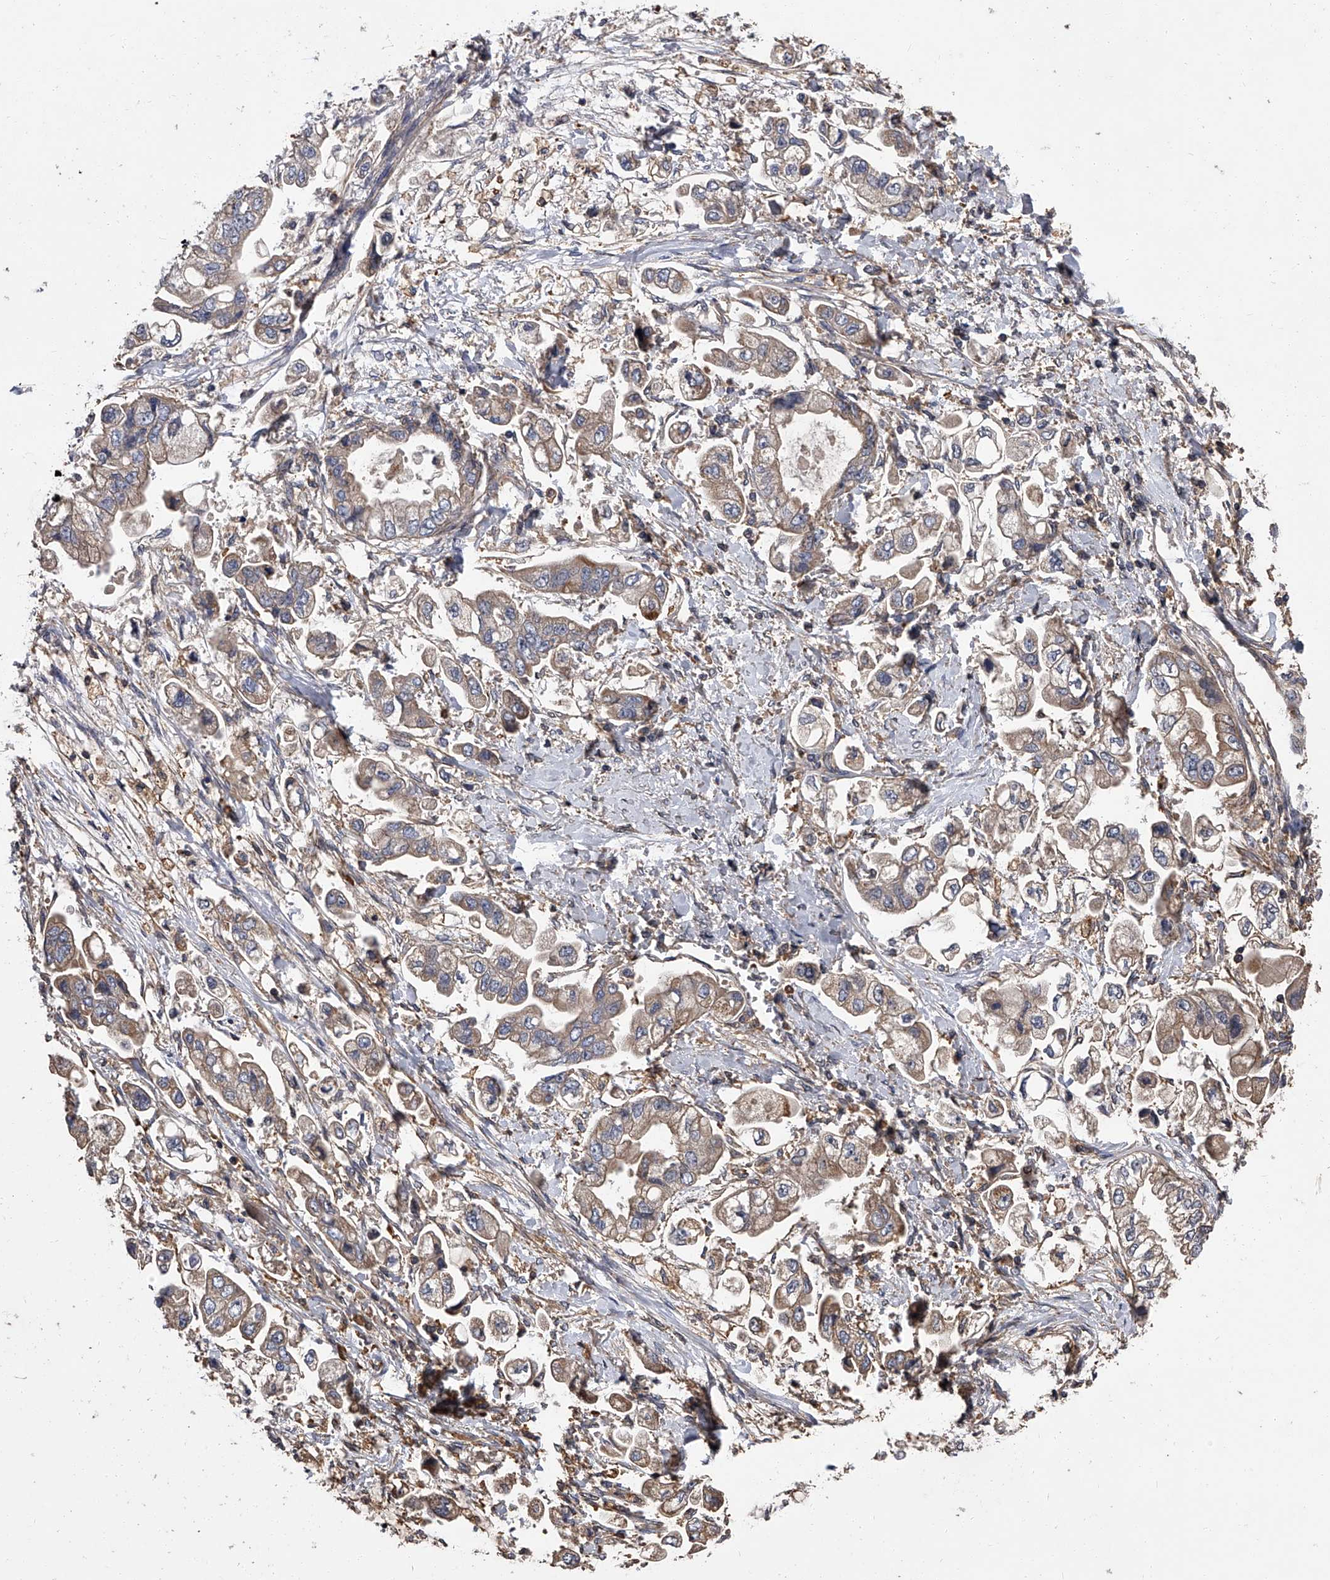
{"staining": {"intensity": "weak", "quantity": "25%-75%", "location": "cytoplasmic/membranous"}, "tissue": "stomach cancer", "cell_type": "Tumor cells", "image_type": "cancer", "snomed": [{"axis": "morphology", "description": "Adenocarcinoma, NOS"}, {"axis": "topography", "description": "Stomach"}], "caption": "Immunohistochemical staining of human stomach cancer shows low levels of weak cytoplasmic/membranous expression in approximately 25%-75% of tumor cells.", "gene": "STK36", "patient": {"sex": "male", "age": 62}}